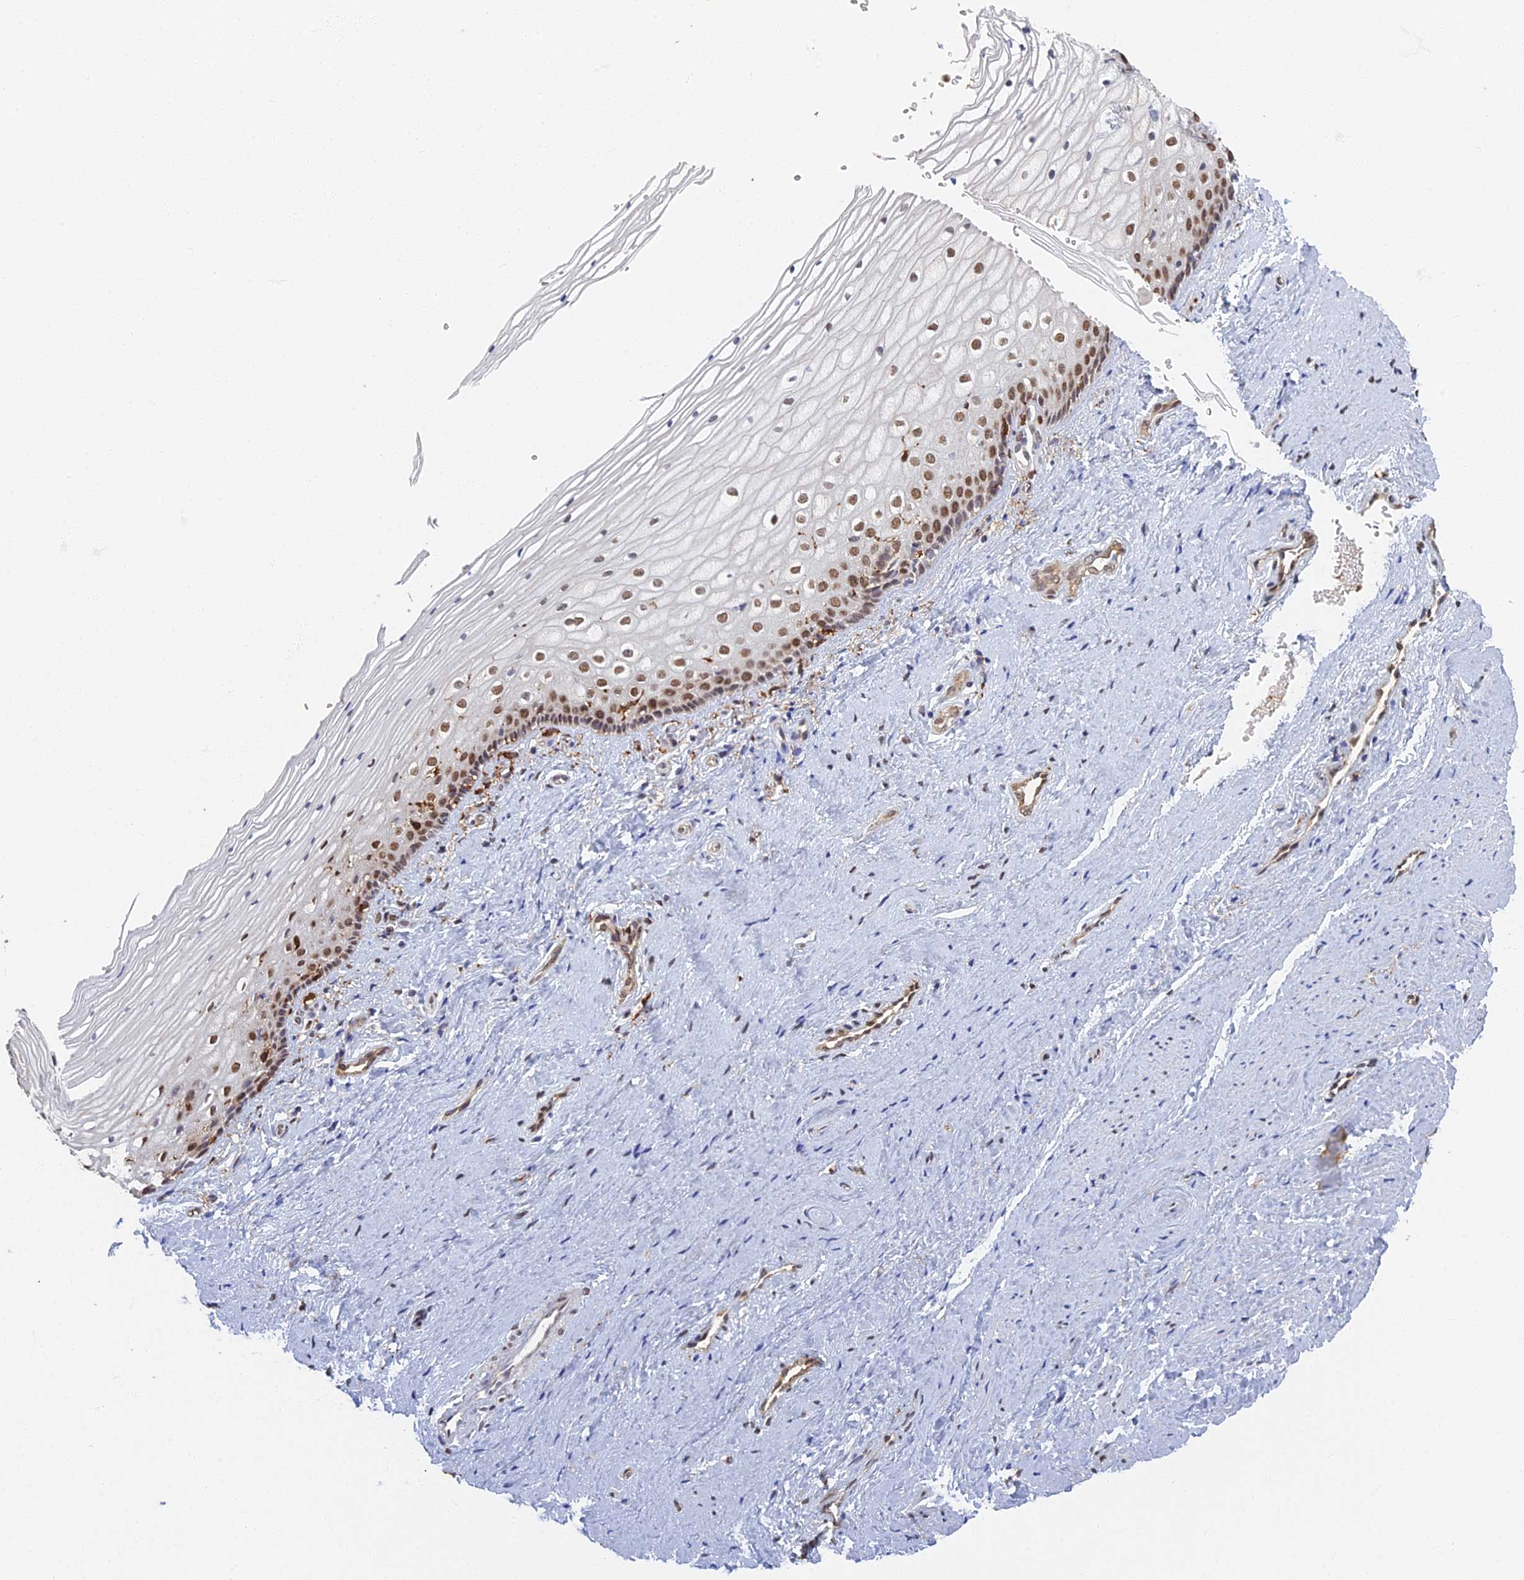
{"staining": {"intensity": "moderate", "quantity": "25%-75%", "location": "nuclear"}, "tissue": "vagina", "cell_type": "Squamous epithelial cells", "image_type": "normal", "snomed": [{"axis": "morphology", "description": "Normal tissue, NOS"}, {"axis": "topography", "description": "Vagina"}], "caption": "Human vagina stained with a brown dye reveals moderate nuclear positive positivity in about 25%-75% of squamous epithelial cells.", "gene": "GPATCH1", "patient": {"sex": "female", "age": 46}}